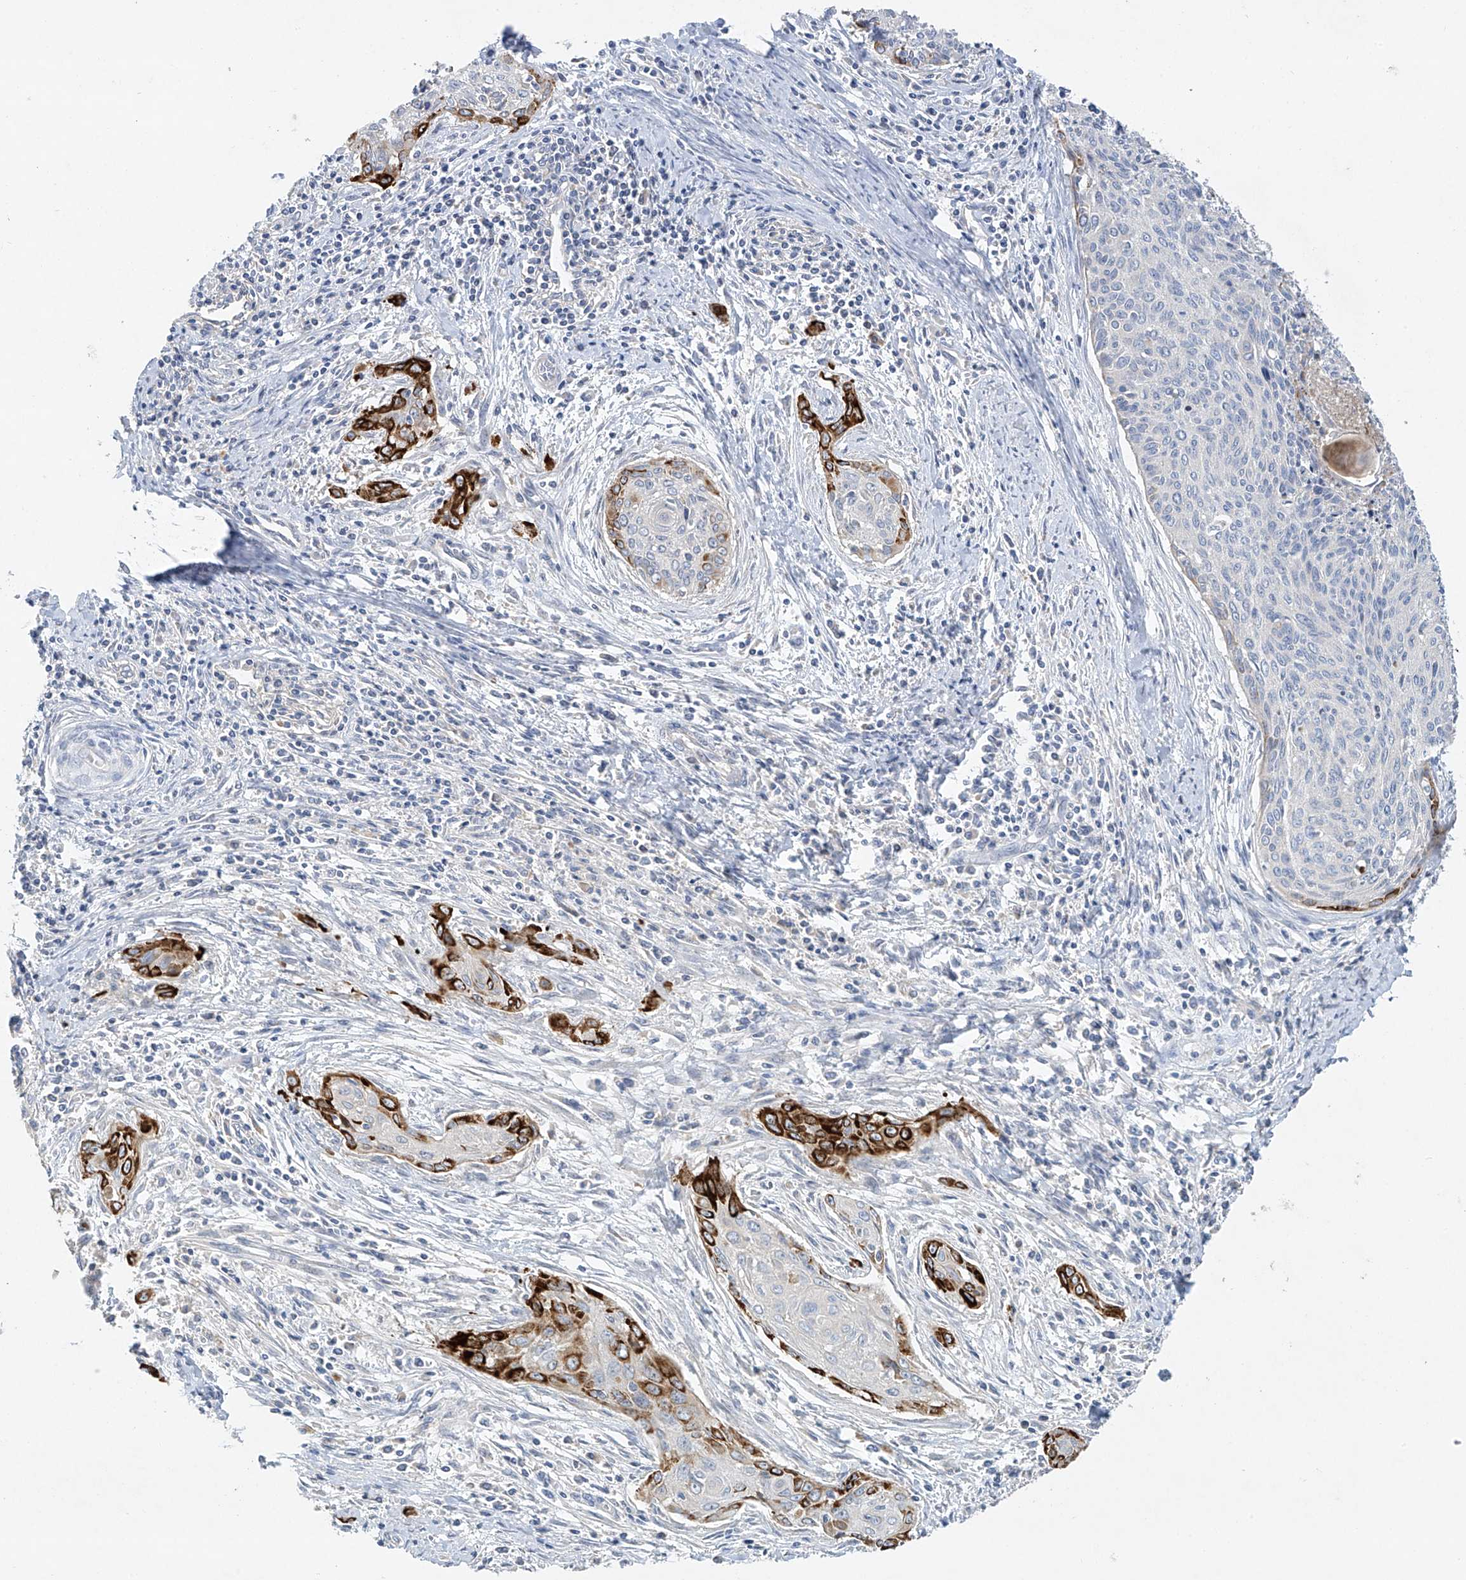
{"staining": {"intensity": "strong", "quantity": "<25%", "location": "cytoplasmic/membranous"}, "tissue": "cervical cancer", "cell_type": "Tumor cells", "image_type": "cancer", "snomed": [{"axis": "morphology", "description": "Squamous cell carcinoma, NOS"}, {"axis": "topography", "description": "Cervix"}], "caption": "Immunohistochemical staining of human cervical cancer shows medium levels of strong cytoplasmic/membranous staining in about <25% of tumor cells. The staining was performed using DAB, with brown indicating positive protein expression. Nuclei are stained blue with hematoxylin.", "gene": "PRSS12", "patient": {"sex": "female", "age": 55}}